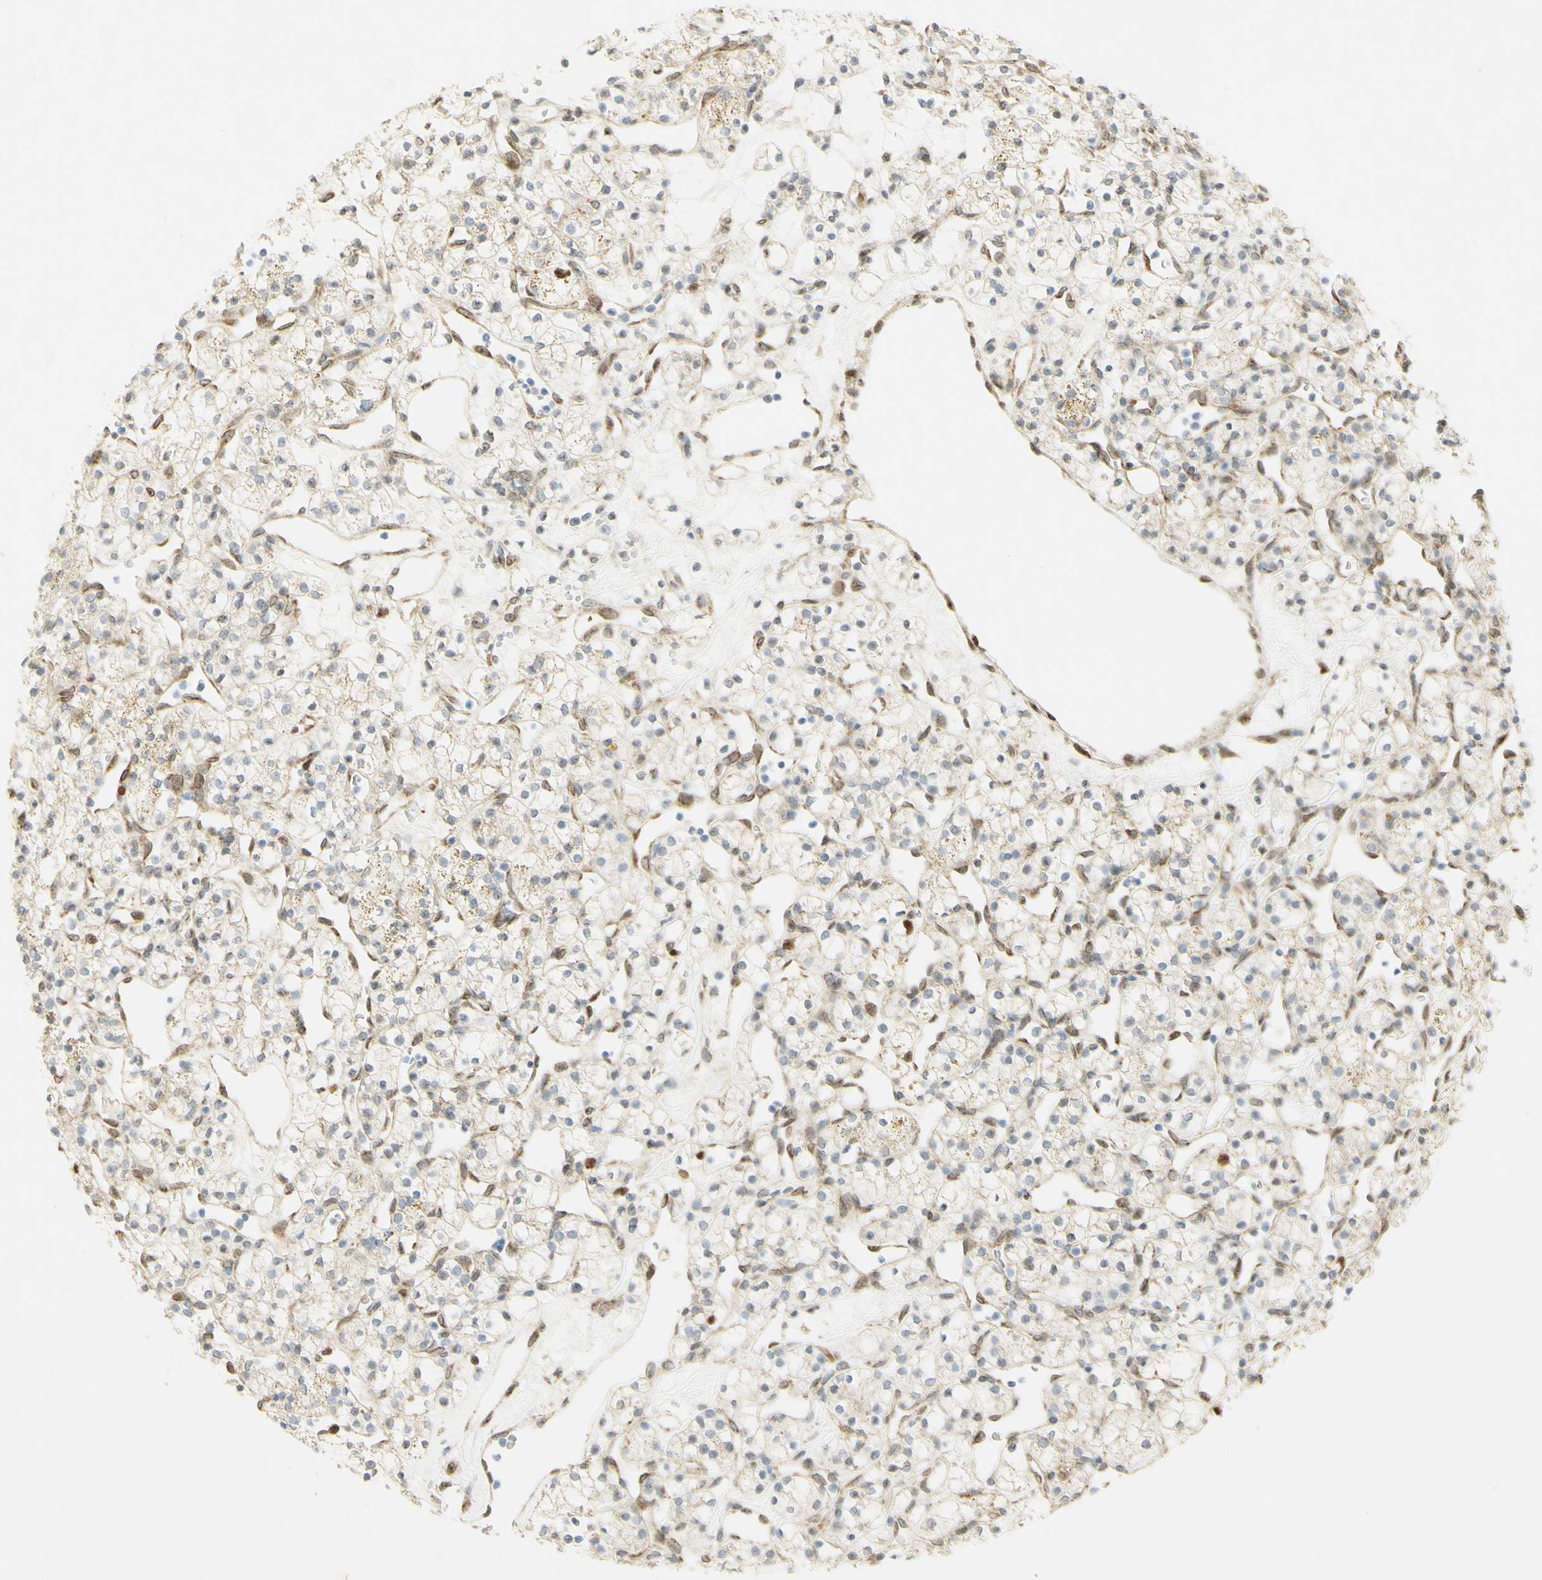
{"staining": {"intensity": "moderate", "quantity": "<25%", "location": "nuclear"}, "tissue": "renal cancer", "cell_type": "Tumor cells", "image_type": "cancer", "snomed": [{"axis": "morphology", "description": "Adenocarcinoma, NOS"}, {"axis": "topography", "description": "Kidney"}], "caption": "High-magnification brightfield microscopy of renal cancer stained with DAB (3,3'-diaminobenzidine) (brown) and counterstained with hematoxylin (blue). tumor cells exhibit moderate nuclear expression is present in approximately<25% of cells.", "gene": "E2F1", "patient": {"sex": "female", "age": 60}}